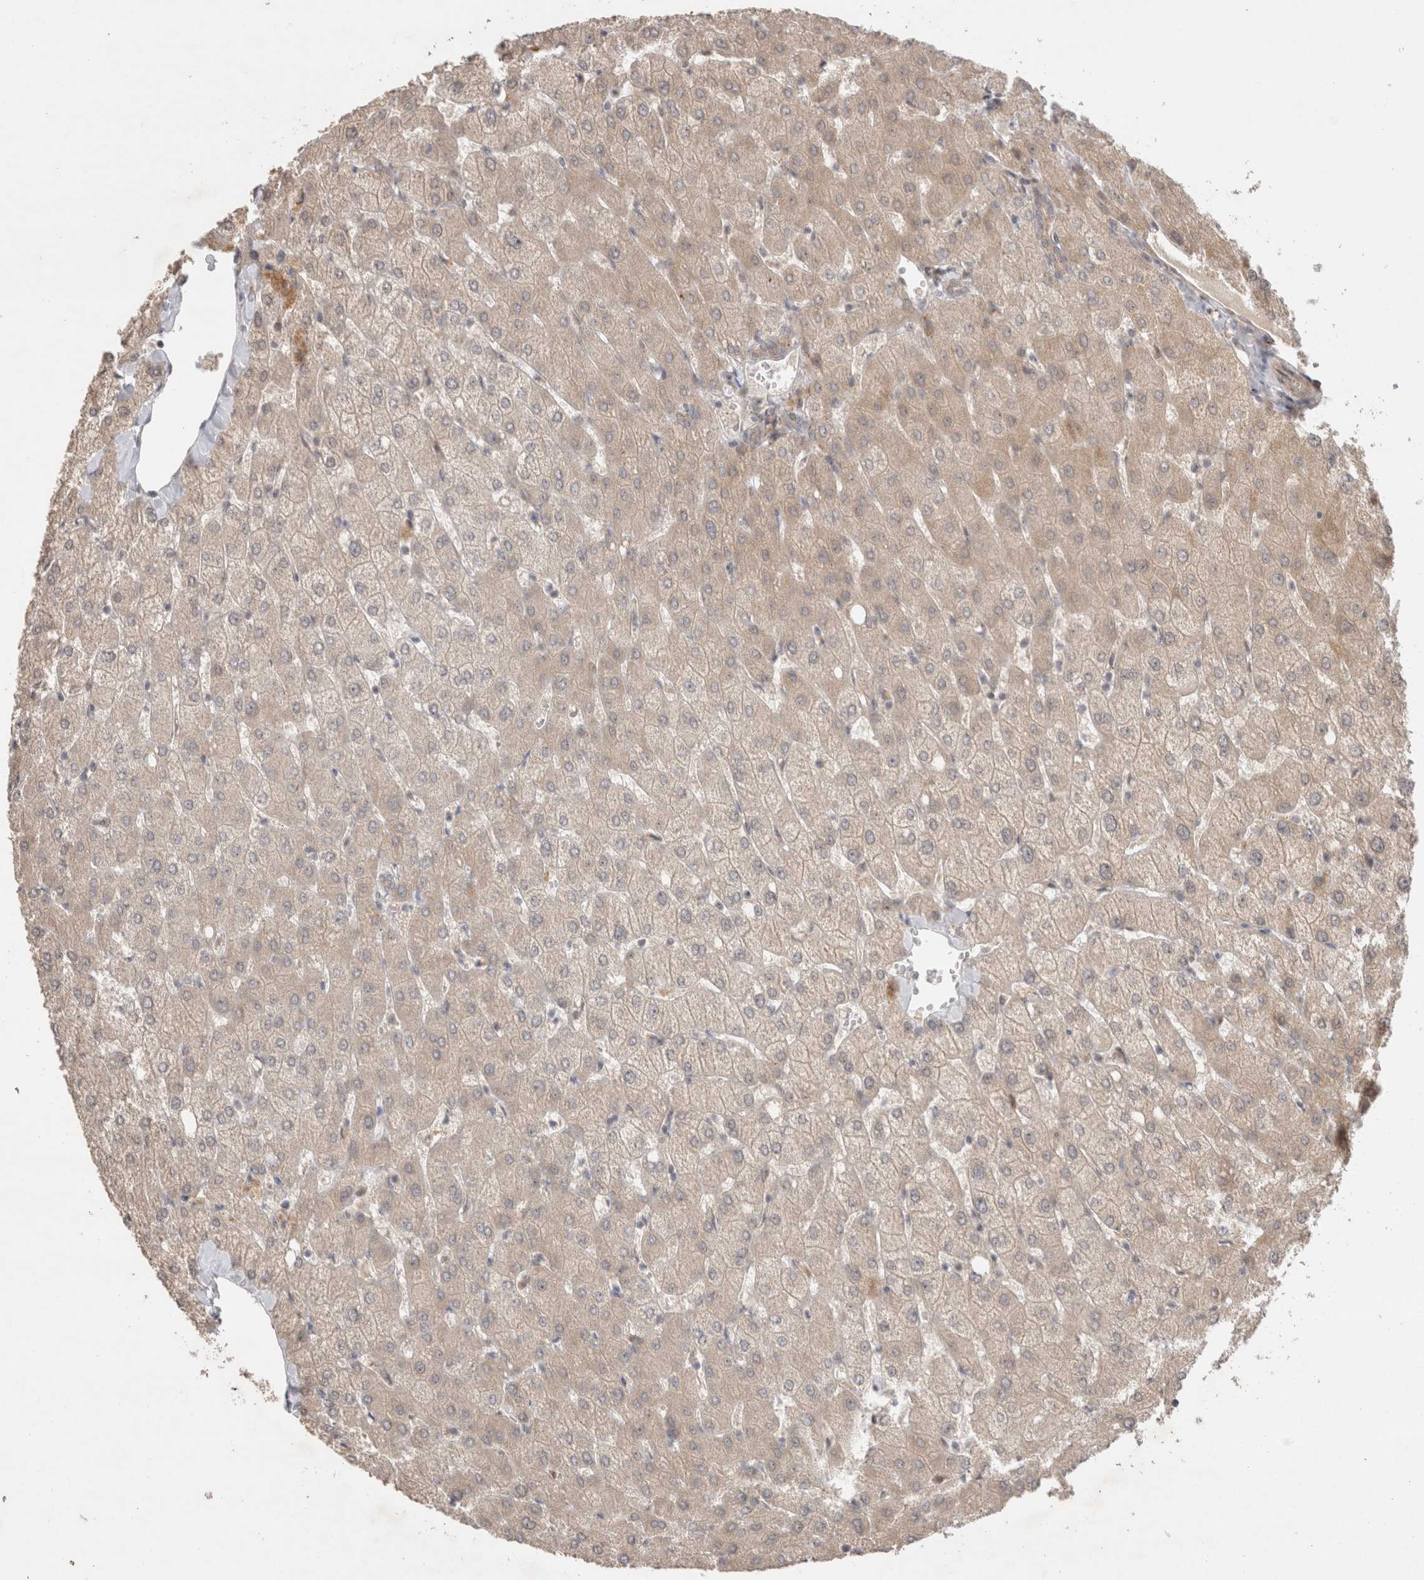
{"staining": {"intensity": "negative", "quantity": "none", "location": "none"}, "tissue": "liver", "cell_type": "Cholangiocytes", "image_type": "normal", "snomed": [{"axis": "morphology", "description": "Normal tissue, NOS"}, {"axis": "topography", "description": "Liver"}], "caption": "Immunohistochemistry image of unremarkable human liver stained for a protein (brown), which reveals no staining in cholangiocytes. (DAB IHC, high magnification).", "gene": "SLC29A1", "patient": {"sex": "female", "age": 54}}